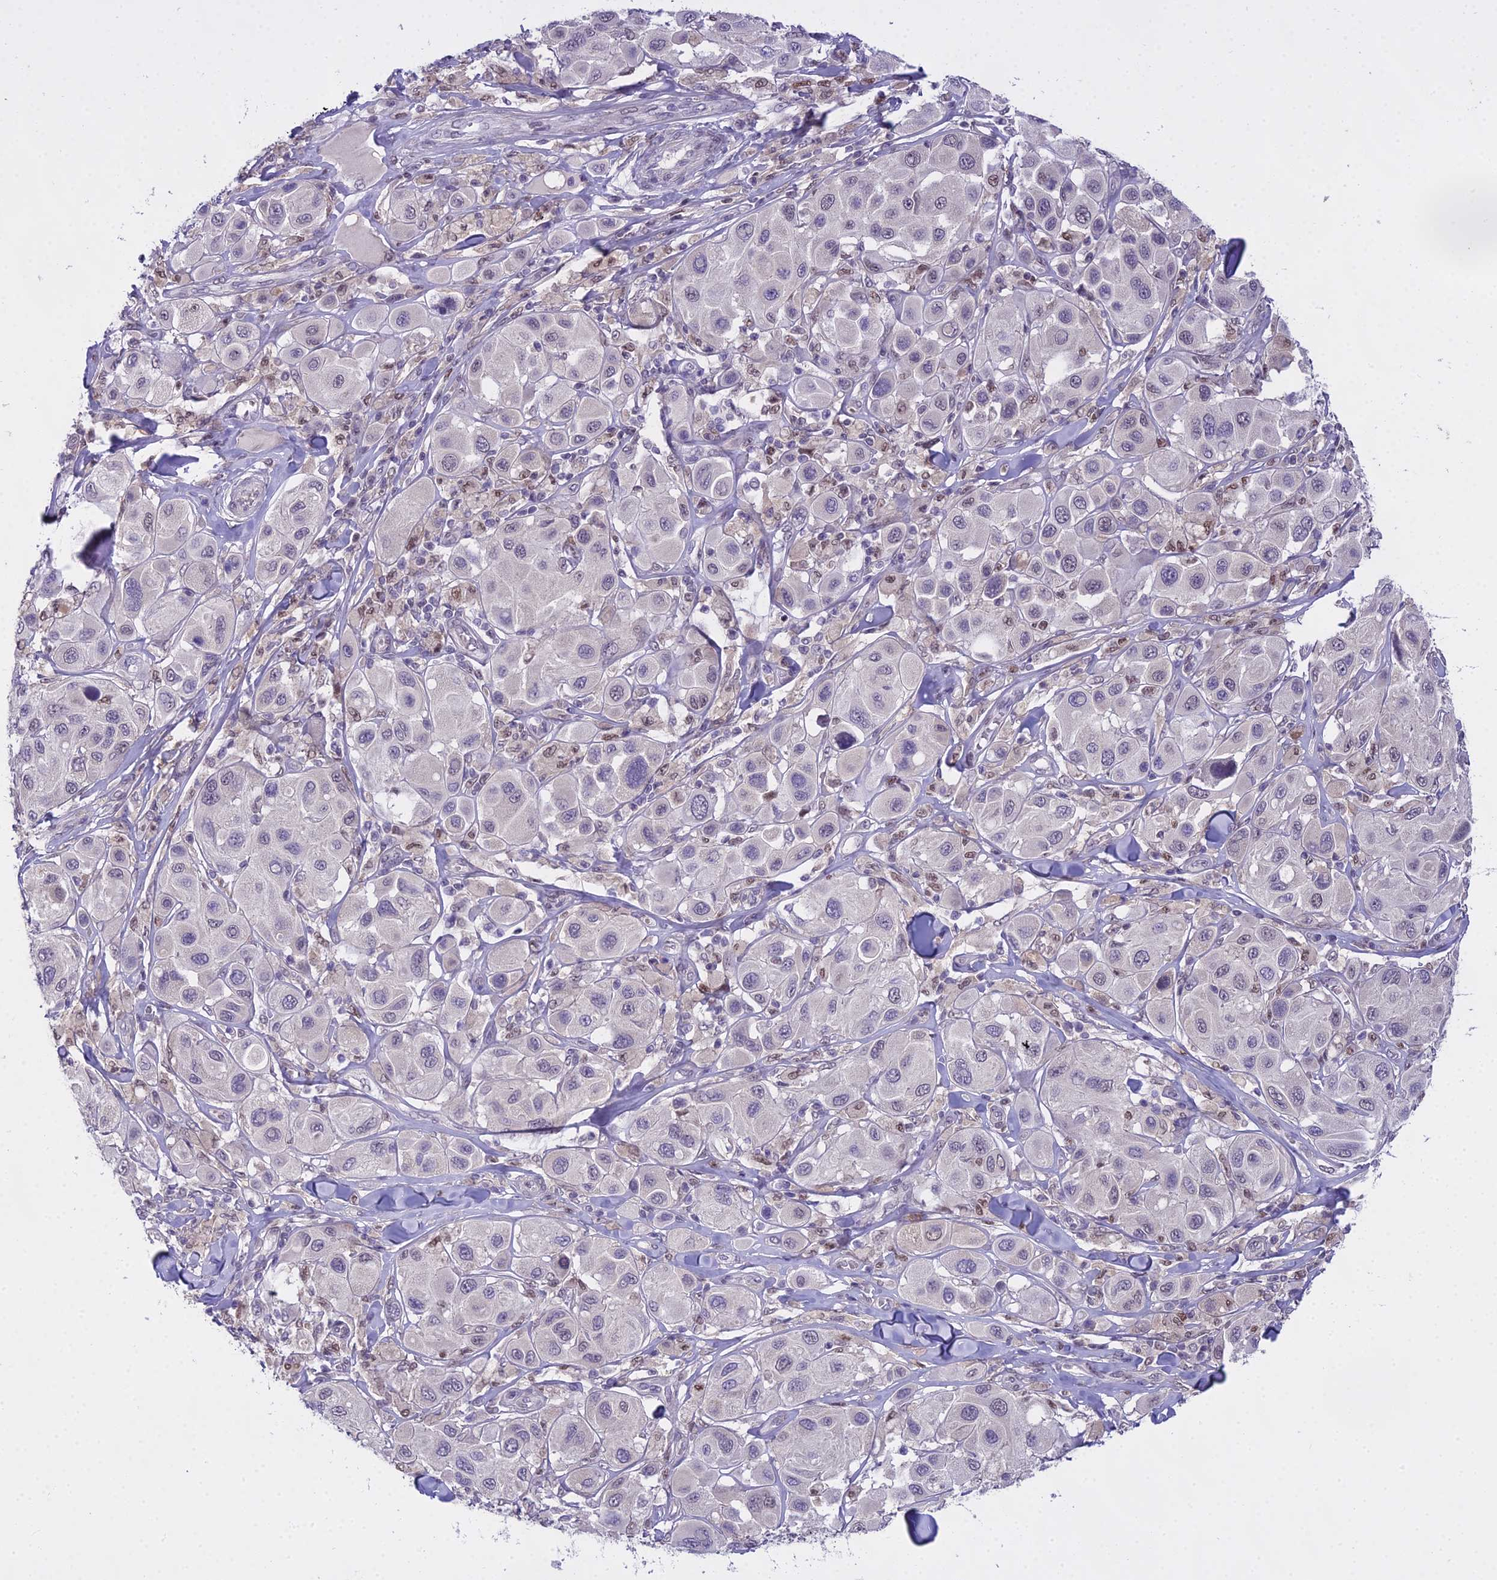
{"staining": {"intensity": "negative", "quantity": "none", "location": "none"}, "tissue": "melanoma", "cell_type": "Tumor cells", "image_type": "cancer", "snomed": [{"axis": "morphology", "description": "Malignant melanoma, Metastatic site"}, {"axis": "topography", "description": "Skin"}], "caption": "The photomicrograph demonstrates no staining of tumor cells in malignant melanoma (metastatic site).", "gene": "MAT2A", "patient": {"sex": "male", "age": 41}}